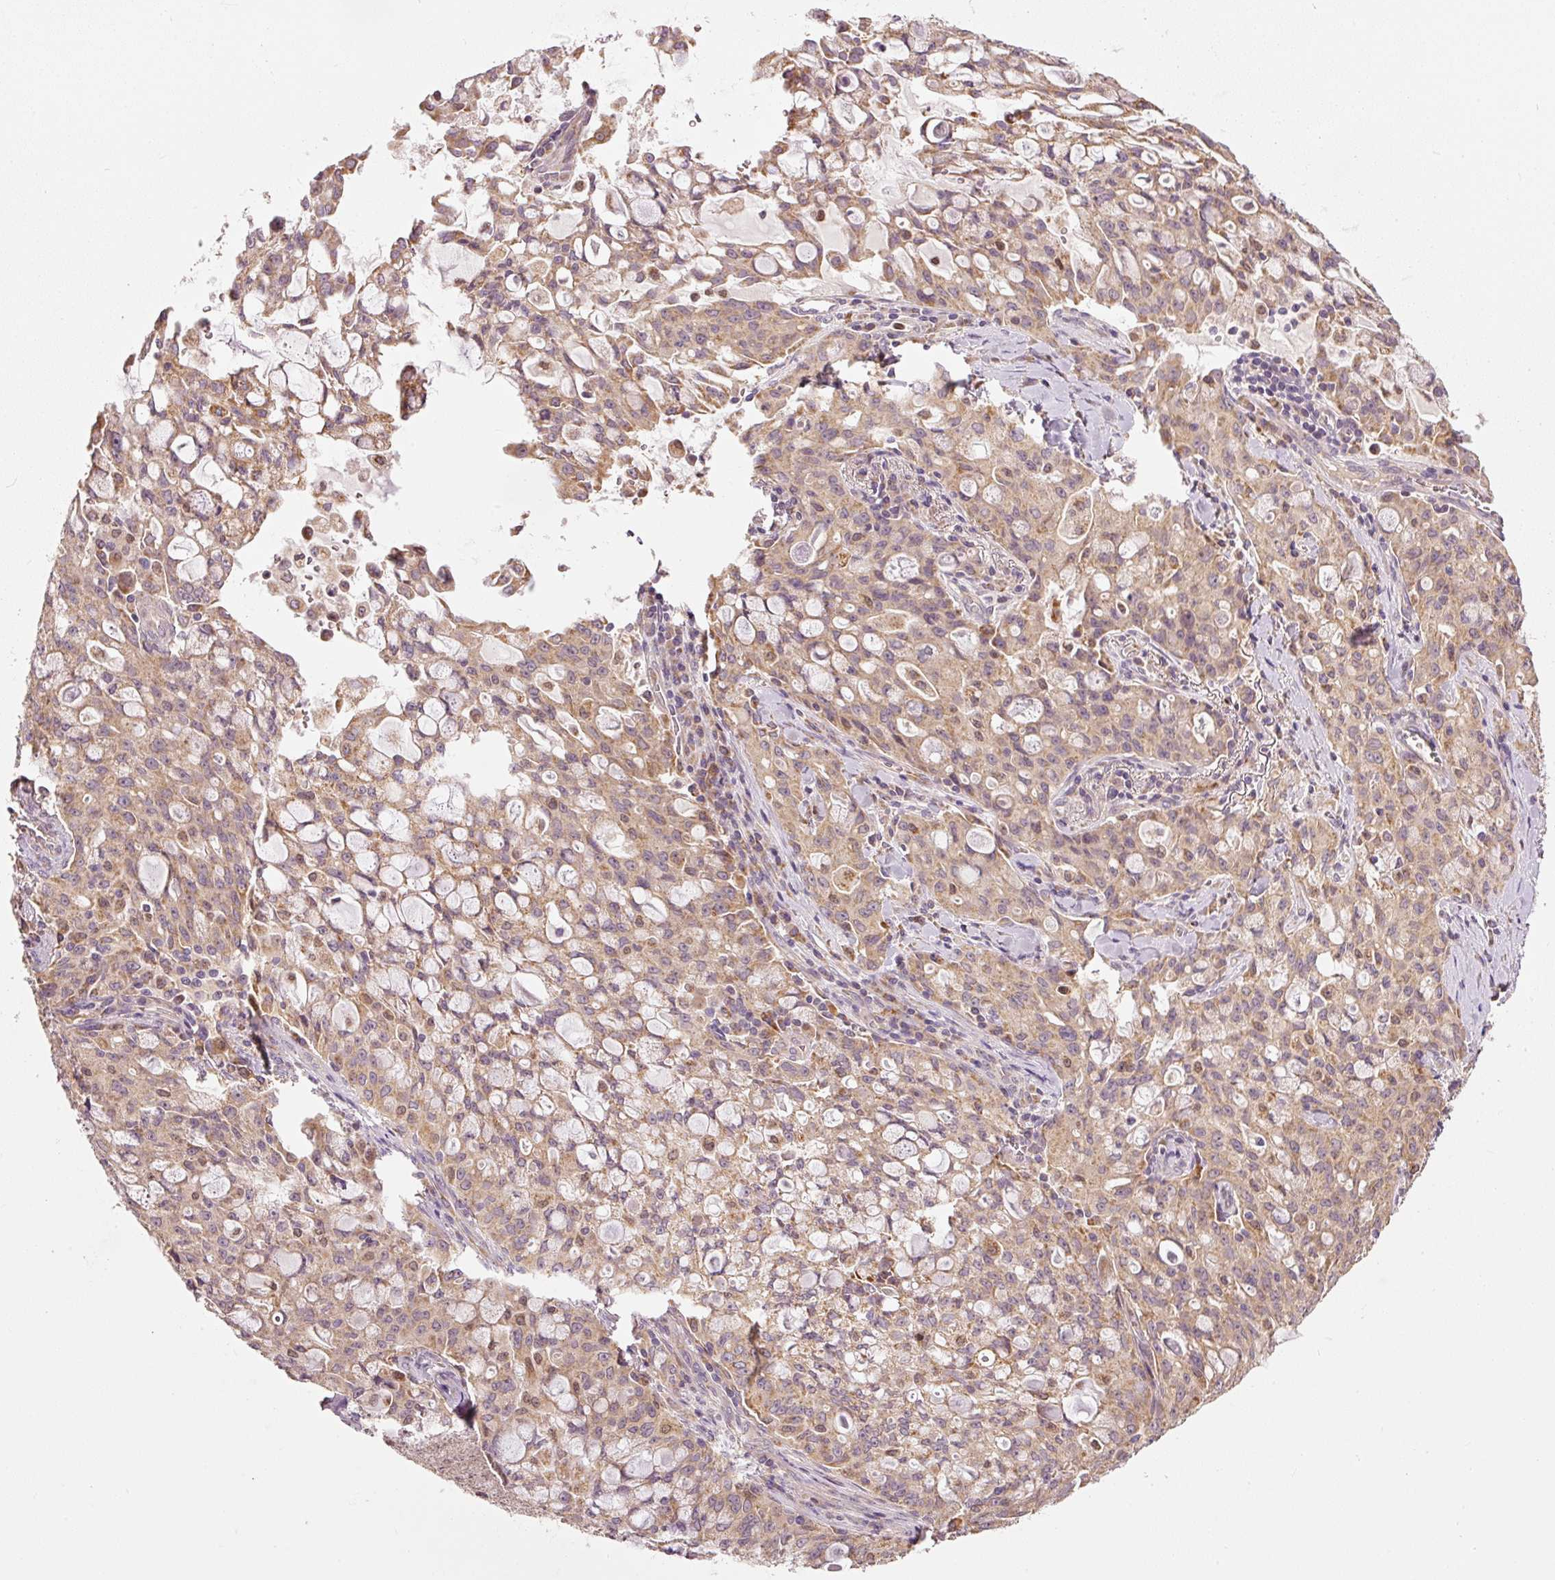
{"staining": {"intensity": "weak", "quantity": ">75%", "location": "cytoplasmic/membranous"}, "tissue": "lung cancer", "cell_type": "Tumor cells", "image_type": "cancer", "snomed": [{"axis": "morphology", "description": "Adenocarcinoma, NOS"}, {"axis": "topography", "description": "Lung"}], "caption": "Lung adenocarcinoma stained for a protein reveals weak cytoplasmic/membranous positivity in tumor cells.", "gene": "MTHFD1L", "patient": {"sex": "female", "age": 44}}